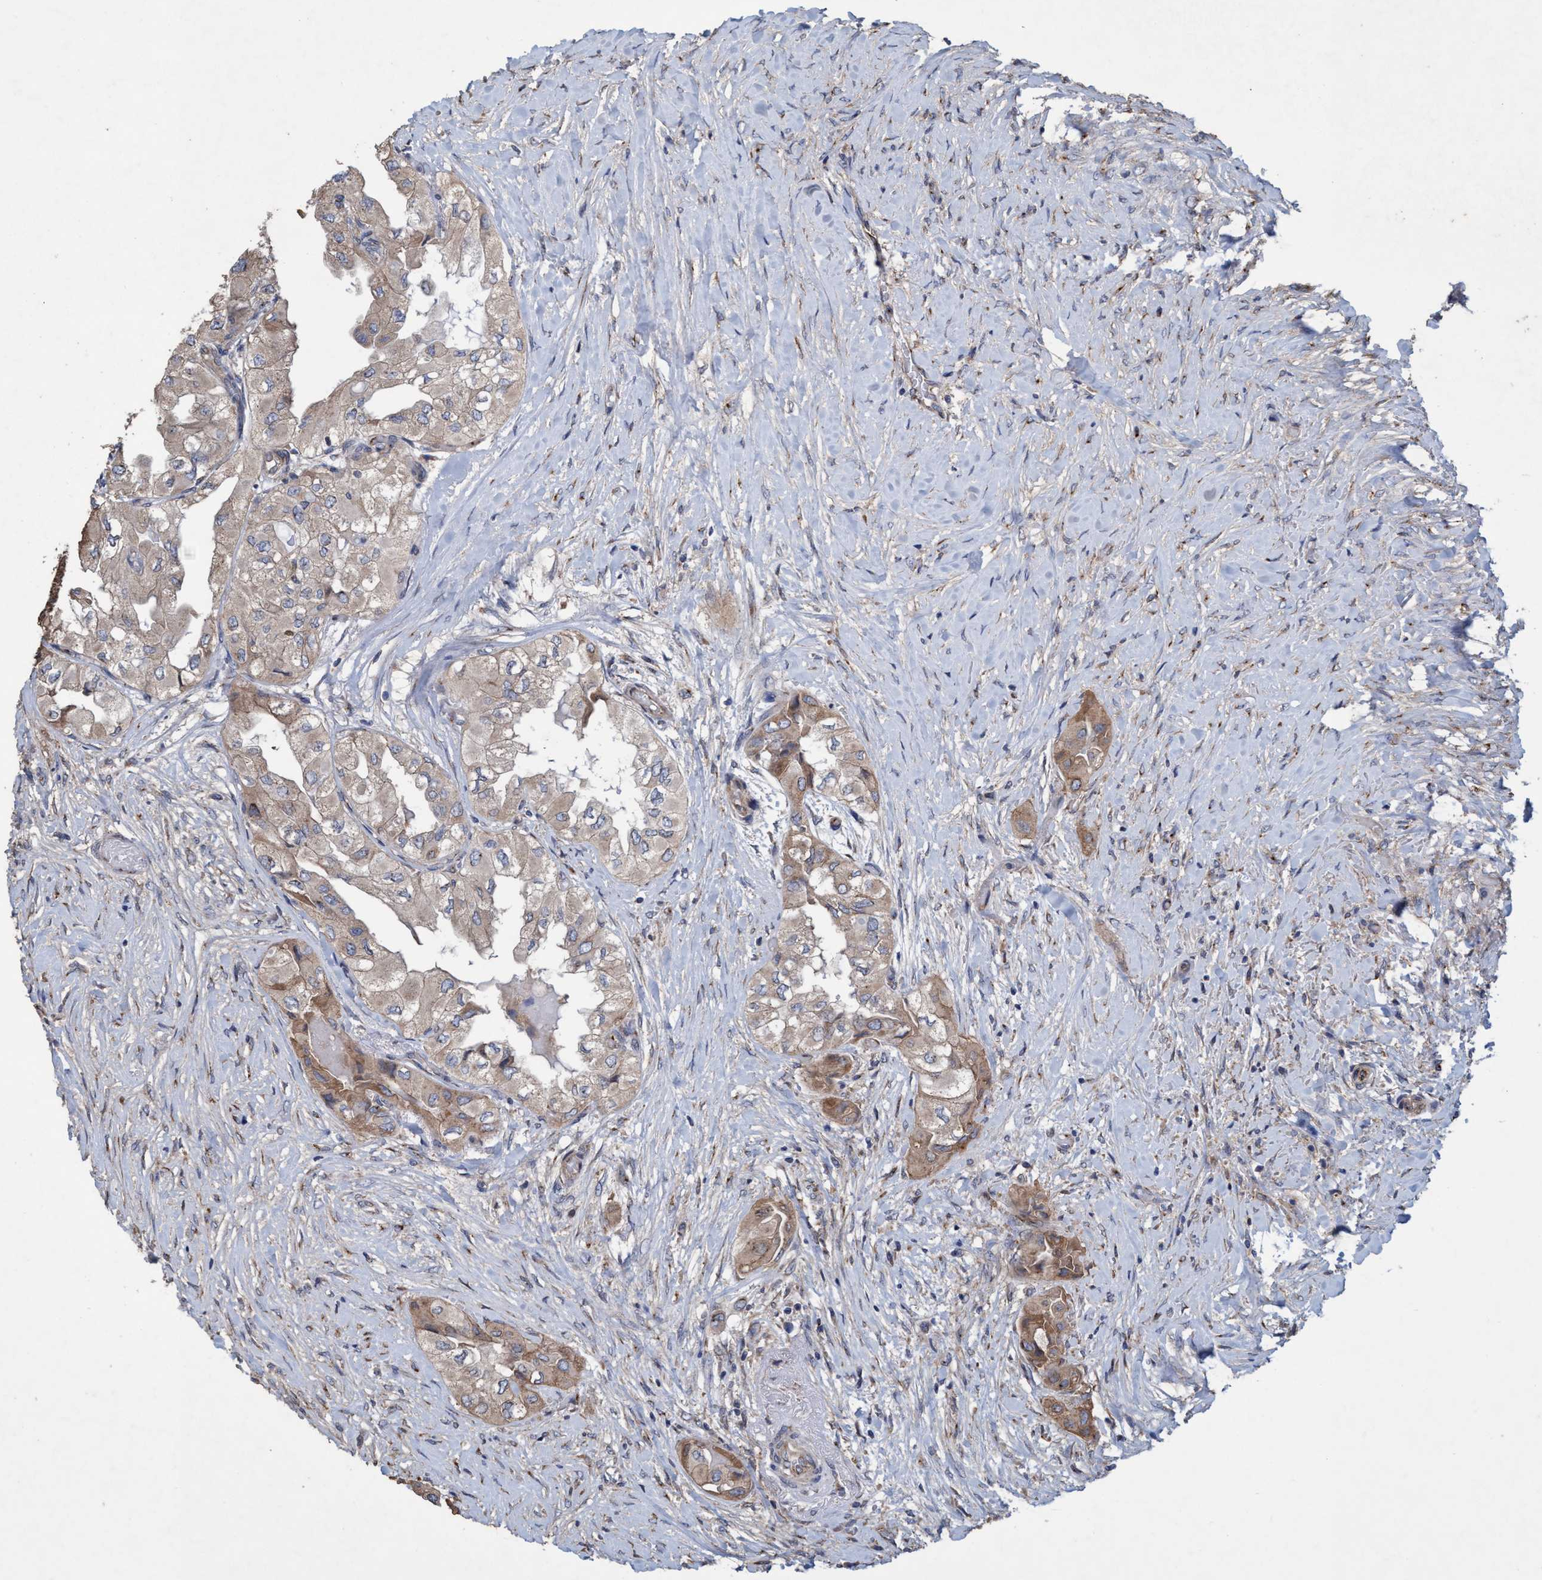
{"staining": {"intensity": "moderate", "quantity": "25%-75%", "location": "cytoplasmic/membranous"}, "tissue": "thyroid cancer", "cell_type": "Tumor cells", "image_type": "cancer", "snomed": [{"axis": "morphology", "description": "Papillary adenocarcinoma, NOS"}, {"axis": "topography", "description": "Thyroid gland"}], "caption": "Papillary adenocarcinoma (thyroid) stained for a protein displays moderate cytoplasmic/membranous positivity in tumor cells.", "gene": "BICD2", "patient": {"sex": "female", "age": 59}}